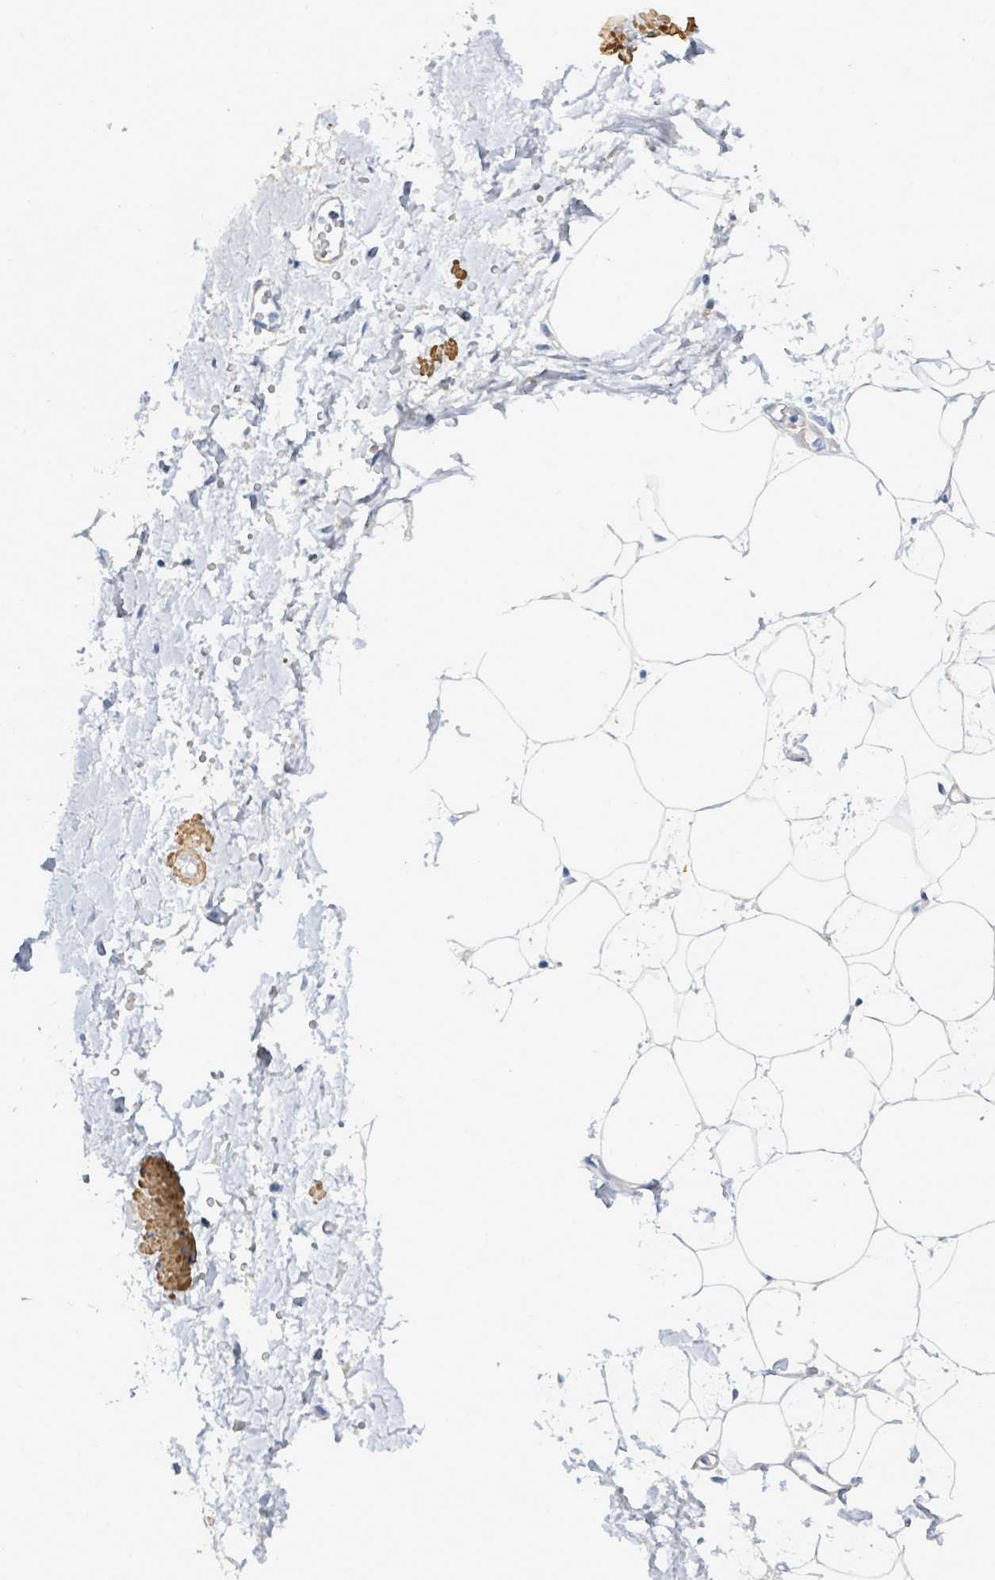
{"staining": {"intensity": "negative", "quantity": "none", "location": "none"}, "tissue": "adipose tissue", "cell_type": "Adipocytes", "image_type": "normal", "snomed": [{"axis": "morphology", "description": "Normal tissue, NOS"}, {"axis": "topography", "description": "Prostate"}, {"axis": "topography", "description": "Peripheral nerve tissue"}], "caption": "An immunohistochemistry histopathology image of normal adipose tissue is shown. There is no staining in adipocytes of adipose tissue. (DAB (3,3'-diaminobenzidine) IHC with hematoxylin counter stain).", "gene": "DMRTC1B", "patient": {"sex": "male", "age": 55}}